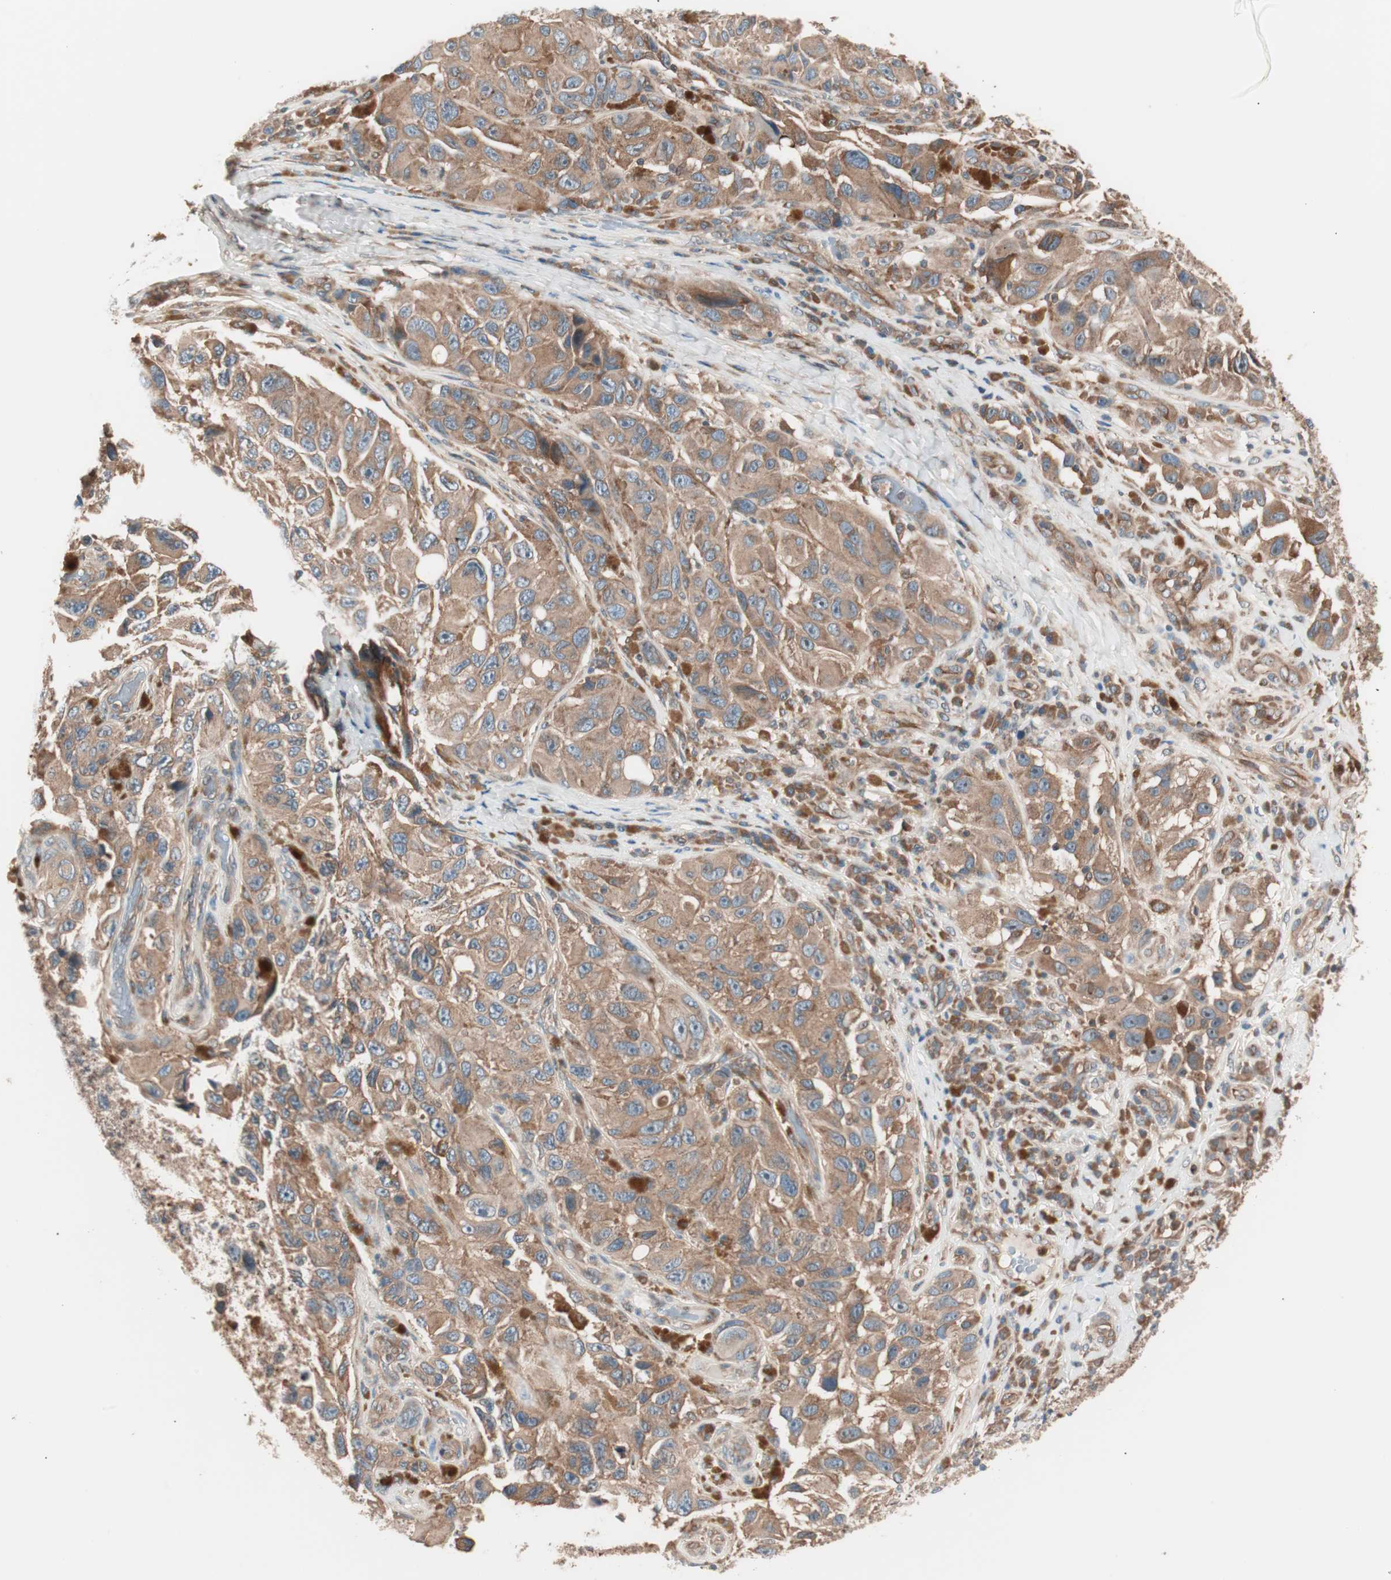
{"staining": {"intensity": "moderate", "quantity": ">75%", "location": "cytoplasmic/membranous"}, "tissue": "melanoma", "cell_type": "Tumor cells", "image_type": "cancer", "snomed": [{"axis": "morphology", "description": "Malignant melanoma, NOS"}, {"axis": "topography", "description": "Skin"}], "caption": "Malignant melanoma stained for a protein exhibits moderate cytoplasmic/membranous positivity in tumor cells. (brown staining indicates protein expression, while blue staining denotes nuclei).", "gene": "TSG101", "patient": {"sex": "female", "age": 73}}